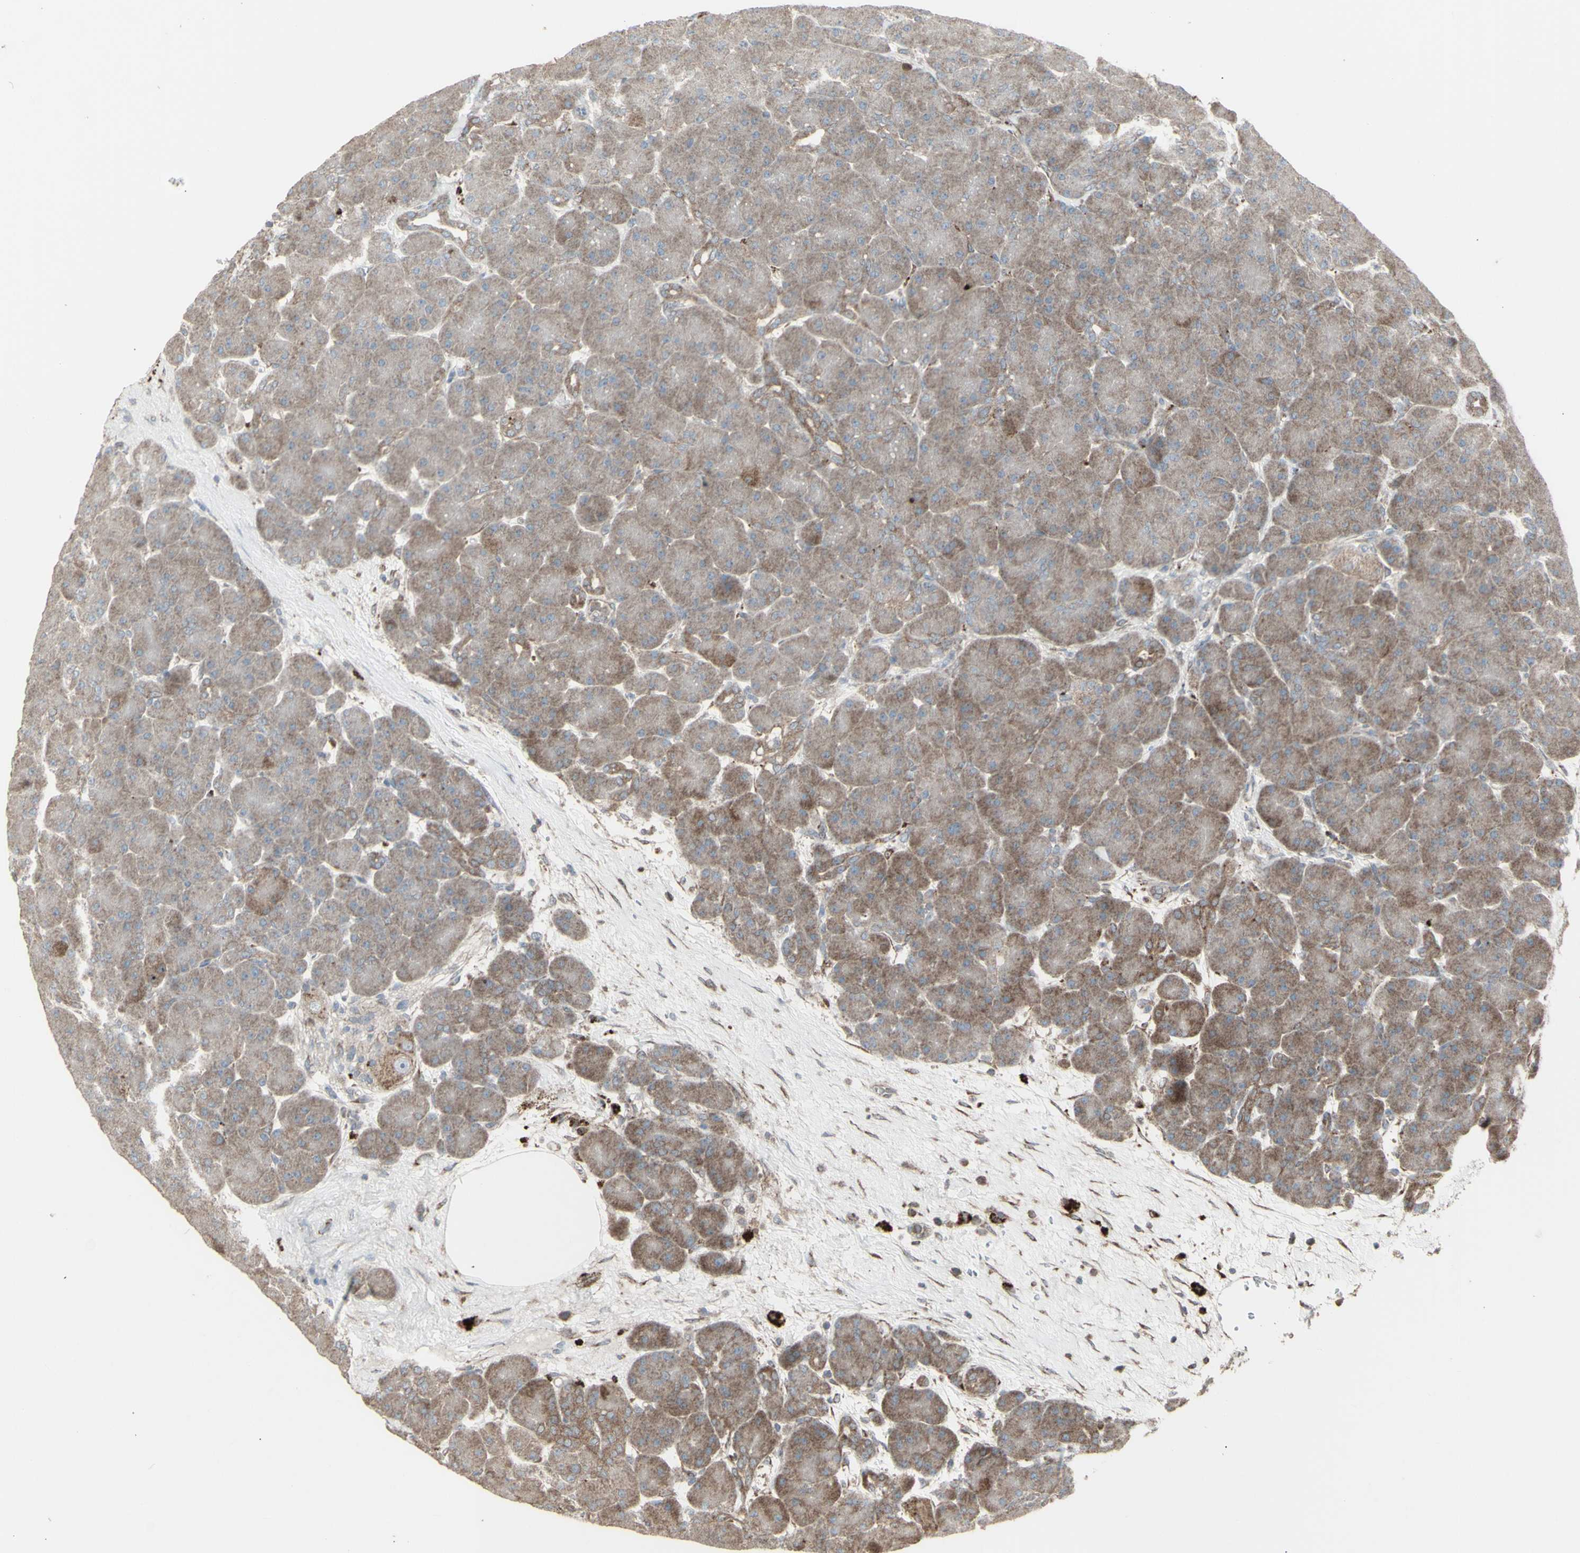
{"staining": {"intensity": "moderate", "quantity": ">75%", "location": "cytoplasmic/membranous"}, "tissue": "pancreas", "cell_type": "Exocrine glandular cells", "image_type": "normal", "snomed": [{"axis": "morphology", "description": "Normal tissue, NOS"}, {"axis": "topography", "description": "Pancreas"}], "caption": "The micrograph shows a brown stain indicating the presence of a protein in the cytoplasmic/membranous of exocrine glandular cells in pancreas.", "gene": "RNASEL", "patient": {"sex": "male", "age": 66}}